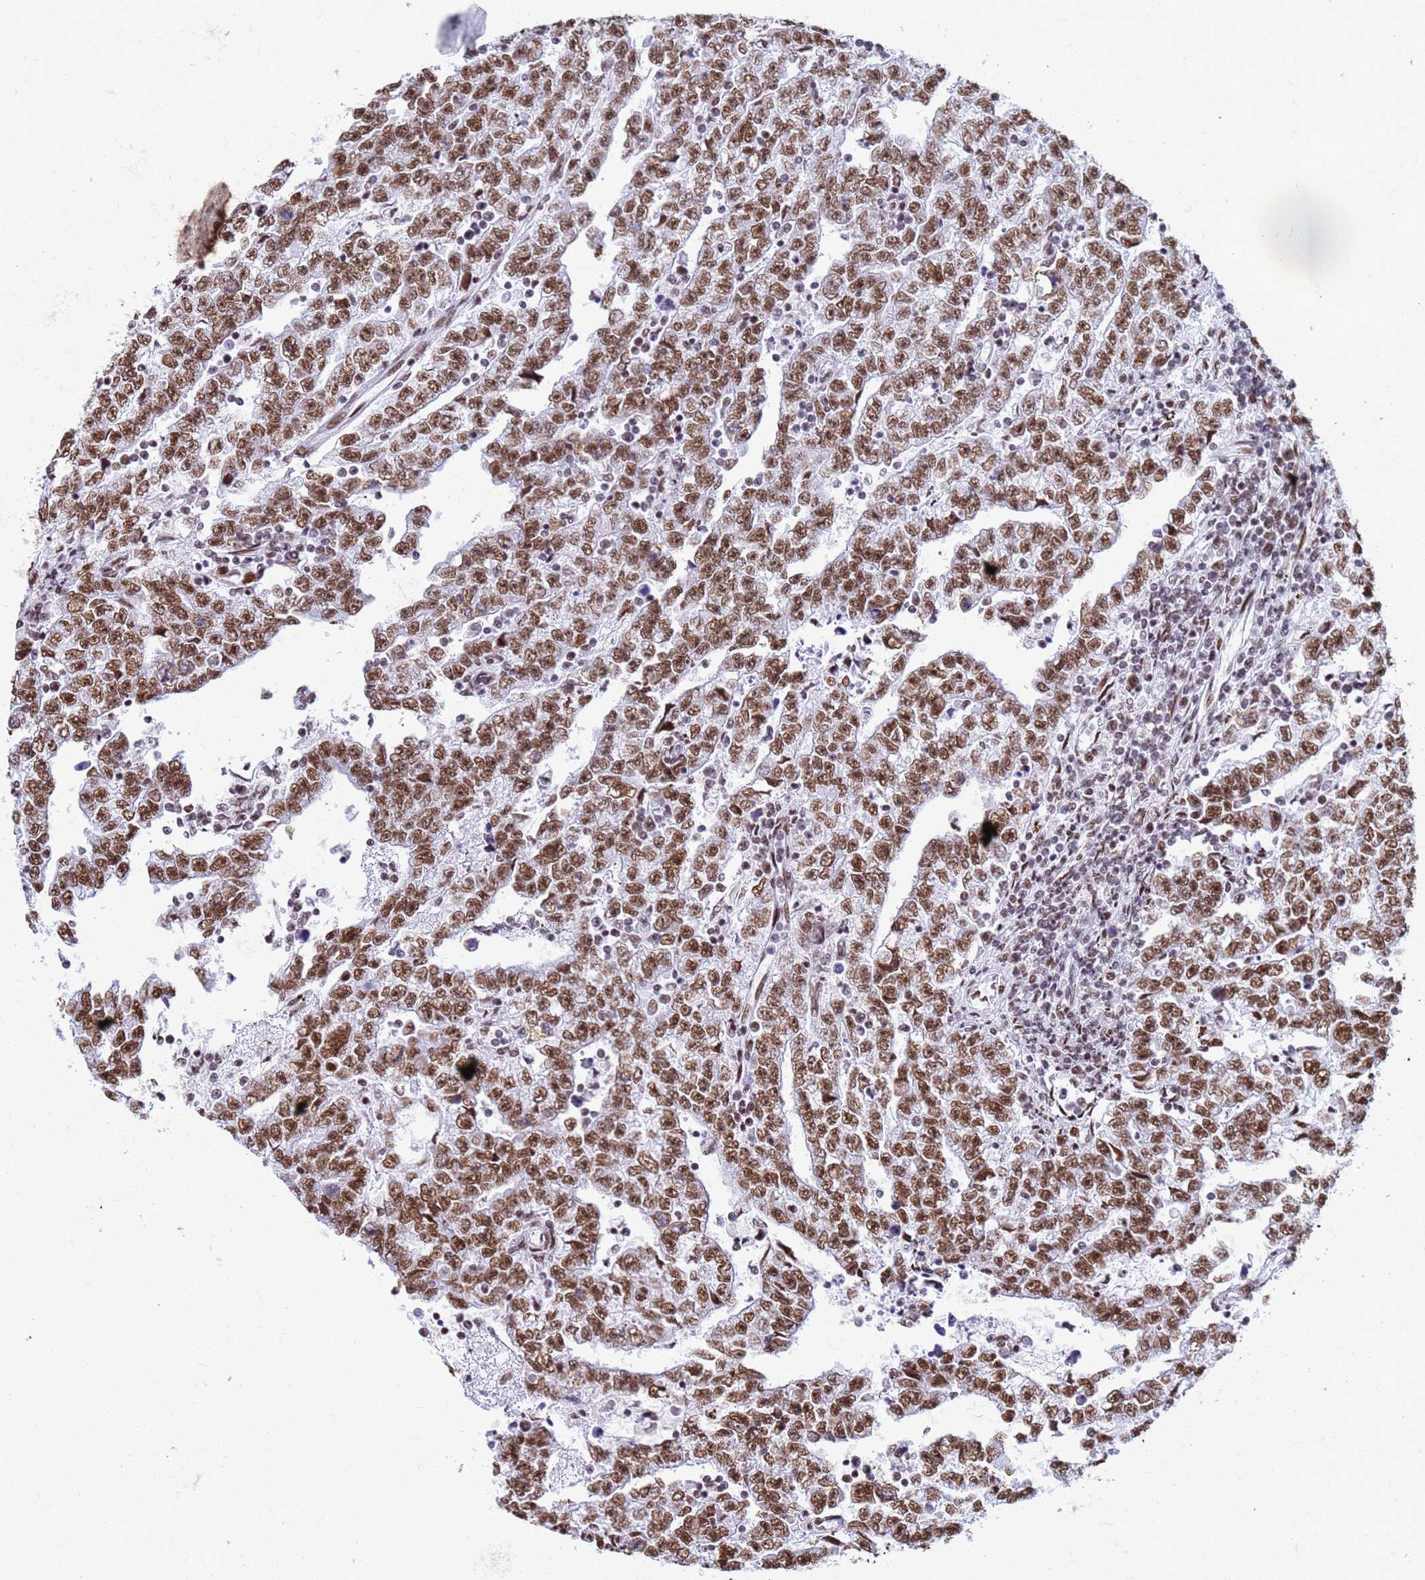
{"staining": {"intensity": "strong", "quantity": ">75%", "location": "nuclear"}, "tissue": "testis cancer", "cell_type": "Tumor cells", "image_type": "cancer", "snomed": [{"axis": "morphology", "description": "Carcinoma, Embryonal, NOS"}, {"axis": "topography", "description": "Testis"}], "caption": "Immunohistochemical staining of human testis embryonal carcinoma displays high levels of strong nuclear expression in about >75% of tumor cells. The staining is performed using DAB (3,3'-diaminobenzidine) brown chromogen to label protein expression. The nuclei are counter-stained blue using hematoxylin.", "gene": "FAM170B", "patient": {"sex": "male", "age": 25}}